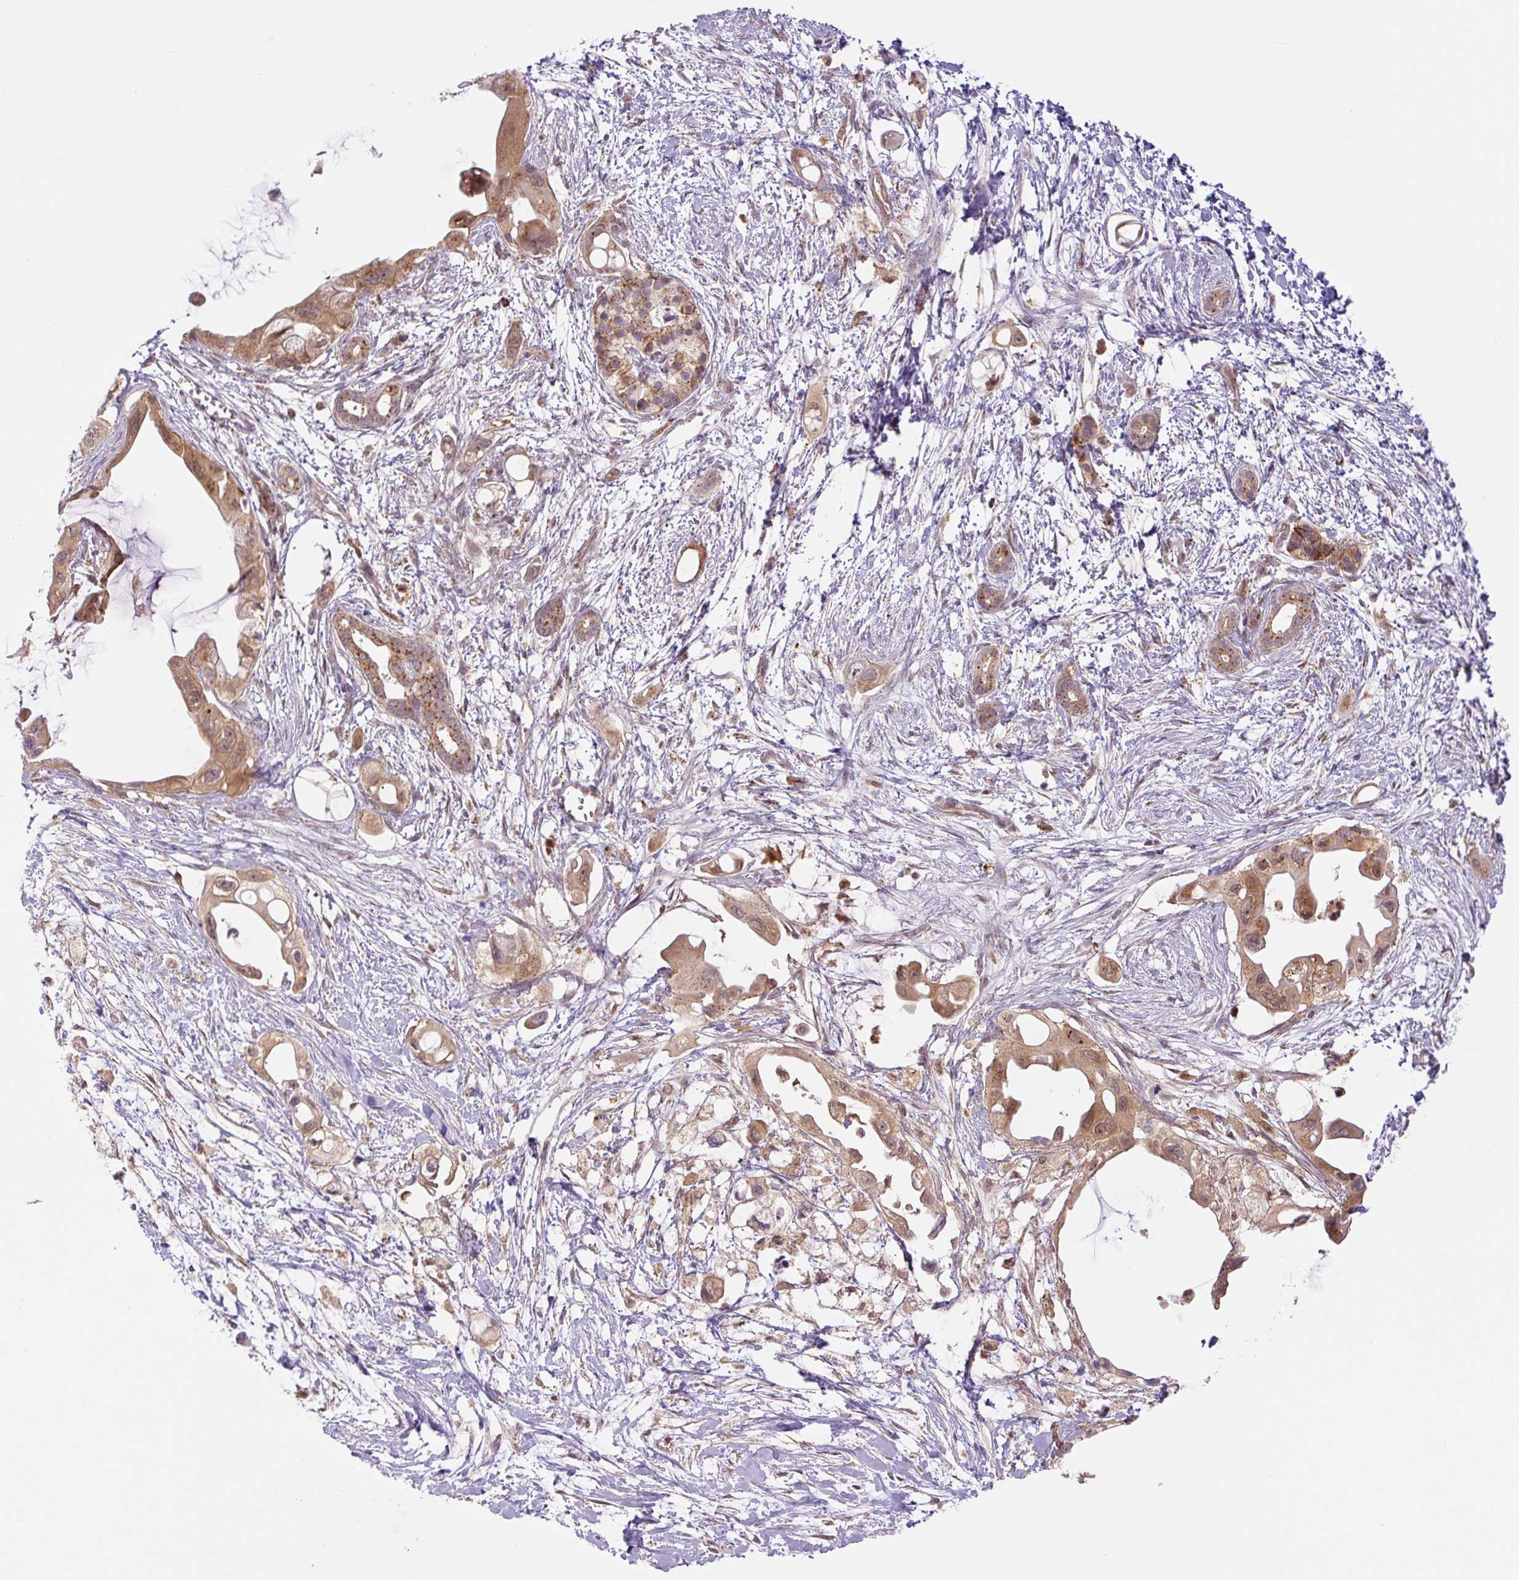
{"staining": {"intensity": "moderate", "quantity": ">75%", "location": "cytoplasmic/membranous"}, "tissue": "pancreatic cancer", "cell_type": "Tumor cells", "image_type": "cancer", "snomed": [{"axis": "morphology", "description": "Adenocarcinoma, NOS"}, {"axis": "topography", "description": "Pancreas"}], "caption": "Human pancreatic adenocarcinoma stained with a protein marker exhibits moderate staining in tumor cells.", "gene": "ZSWIM7", "patient": {"sex": "male", "age": 61}}